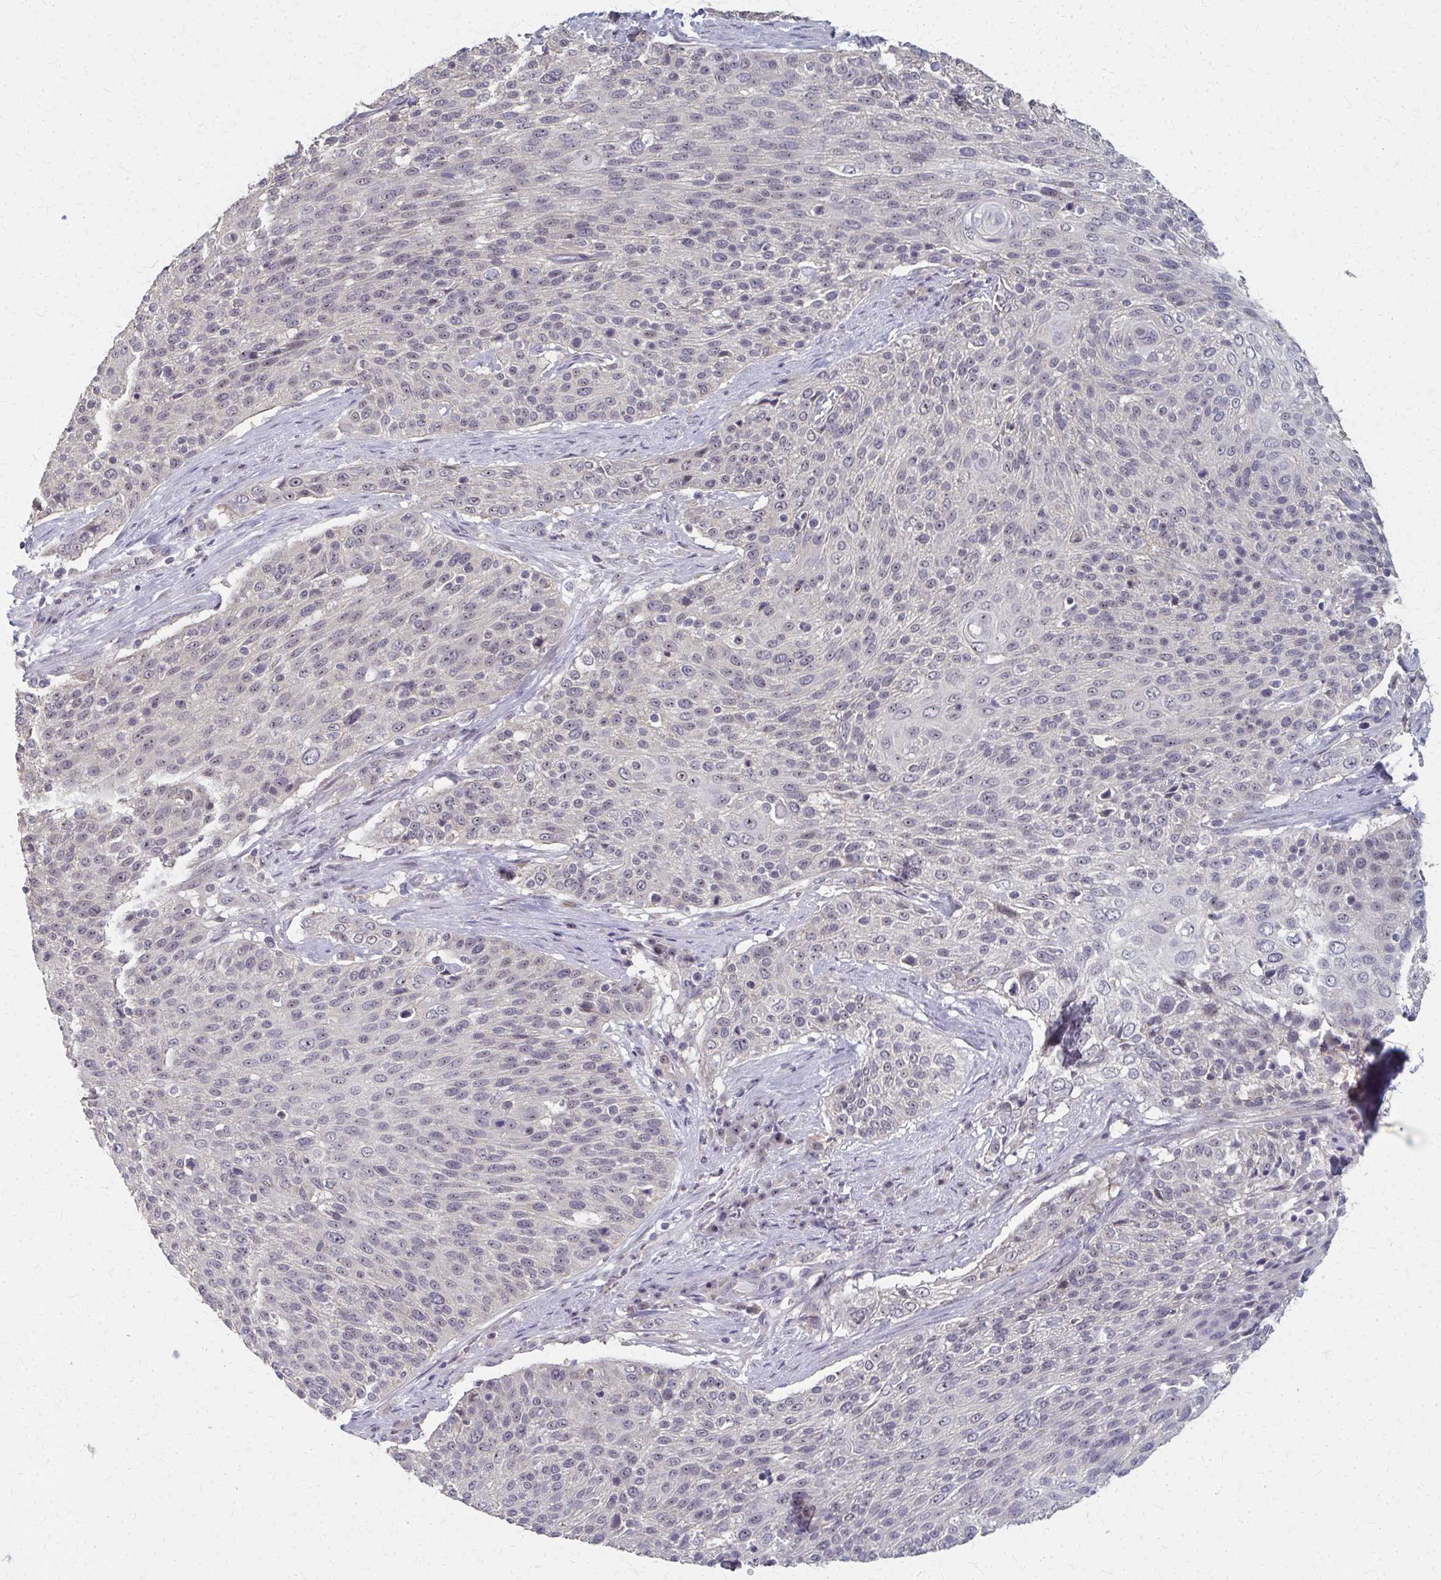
{"staining": {"intensity": "weak", "quantity": "25%-75%", "location": "nuclear"}, "tissue": "cervical cancer", "cell_type": "Tumor cells", "image_type": "cancer", "snomed": [{"axis": "morphology", "description": "Squamous cell carcinoma, NOS"}, {"axis": "topography", "description": "Cervix"}], "caption": "A histopathology image of cervical cancer (squamous cell carcinoma) stained for a protein displays weak nuclear brown staining in tumor cells.", "gene": "NUDT16", "patient": {"sex": "female", "age": 31}}